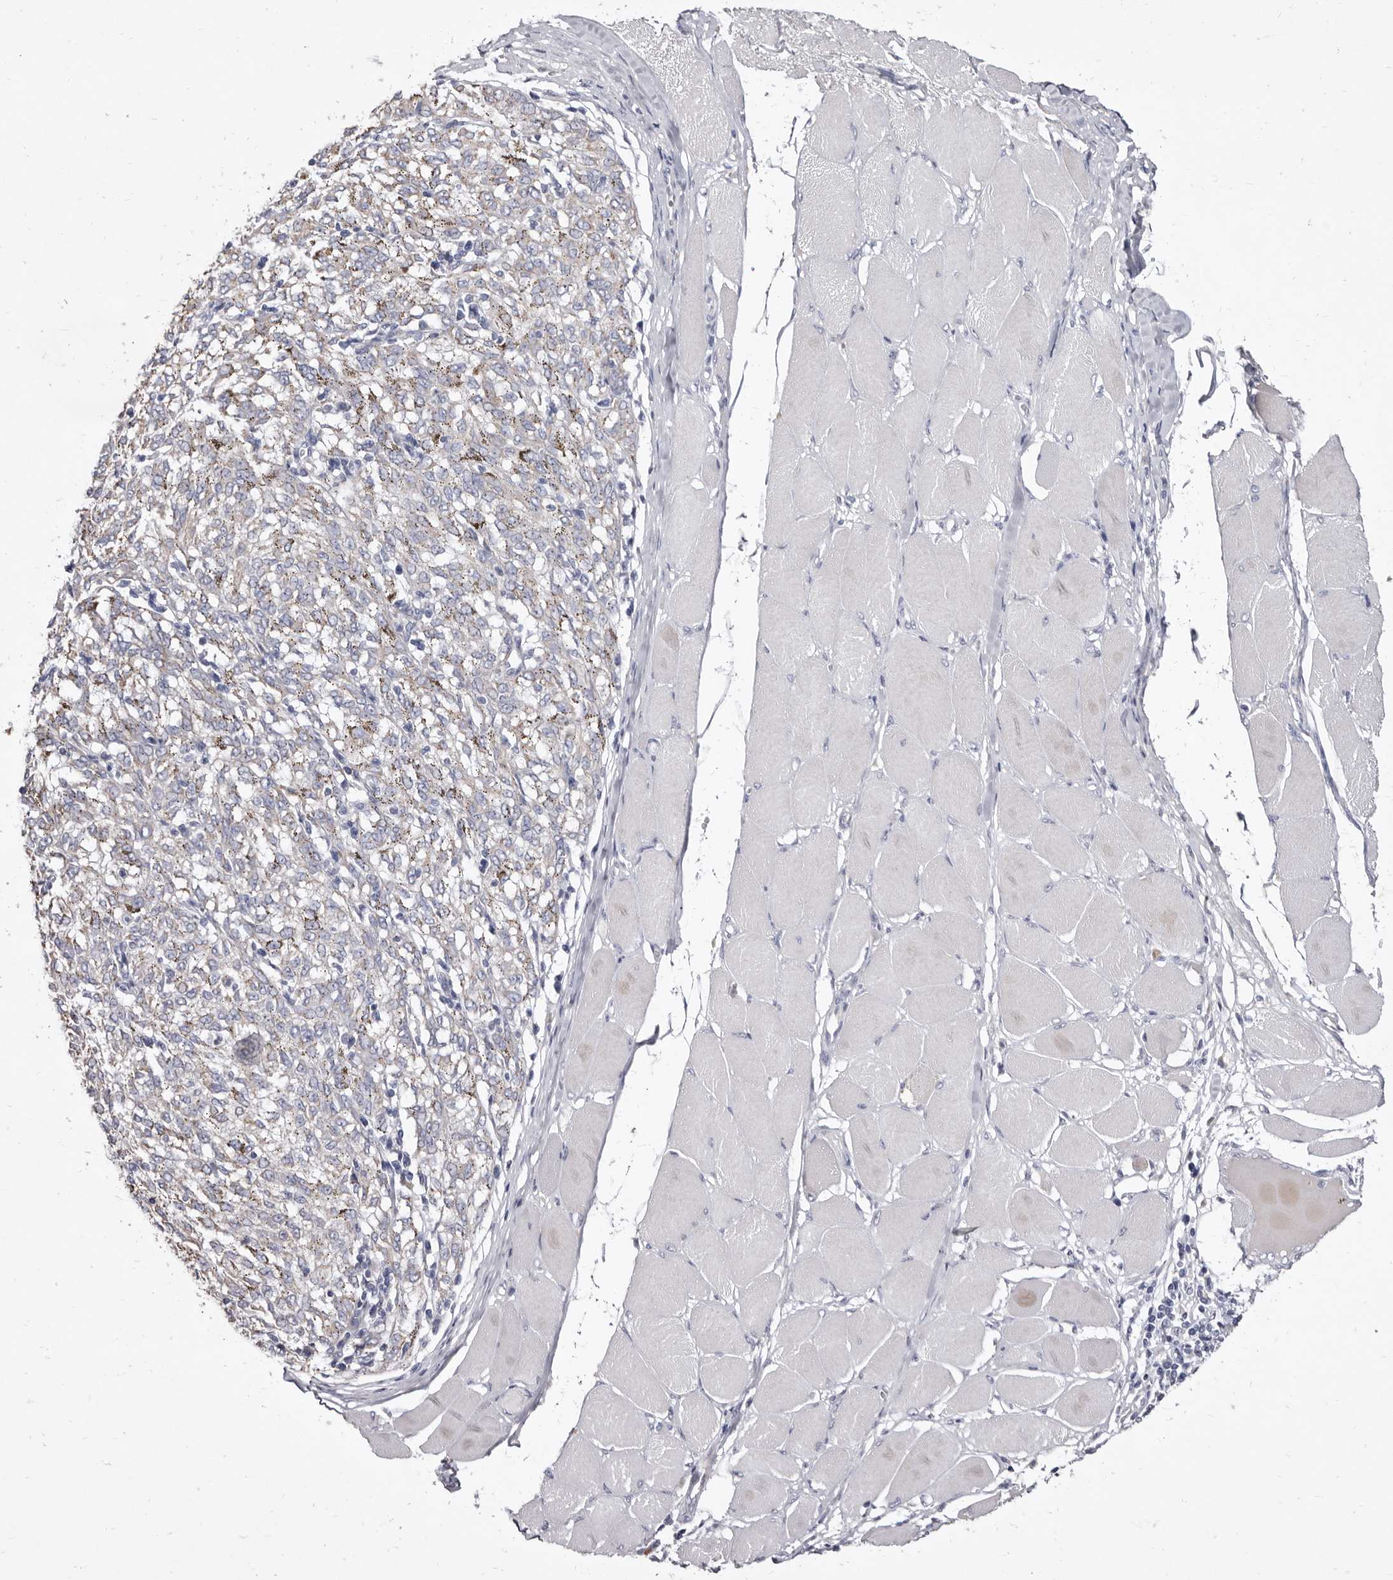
{"staining": {"intensity": "negative", "quantity": "none", "location": "none"}, "tissue": "melanoma", "cell_type": "Tumor cells", "image_type": "cancer", "snomed": [{"axis": "morphology", "description": "Malignant melanoma, NOS"}, {"axis": "topography", "description": "Skin"}], "caption": "Immunohistochemistry of human melanoma demonstrates no staining in tumor cells.", "gene": "CYP2E1", "patient": {"sex": "female", "age": 72}}